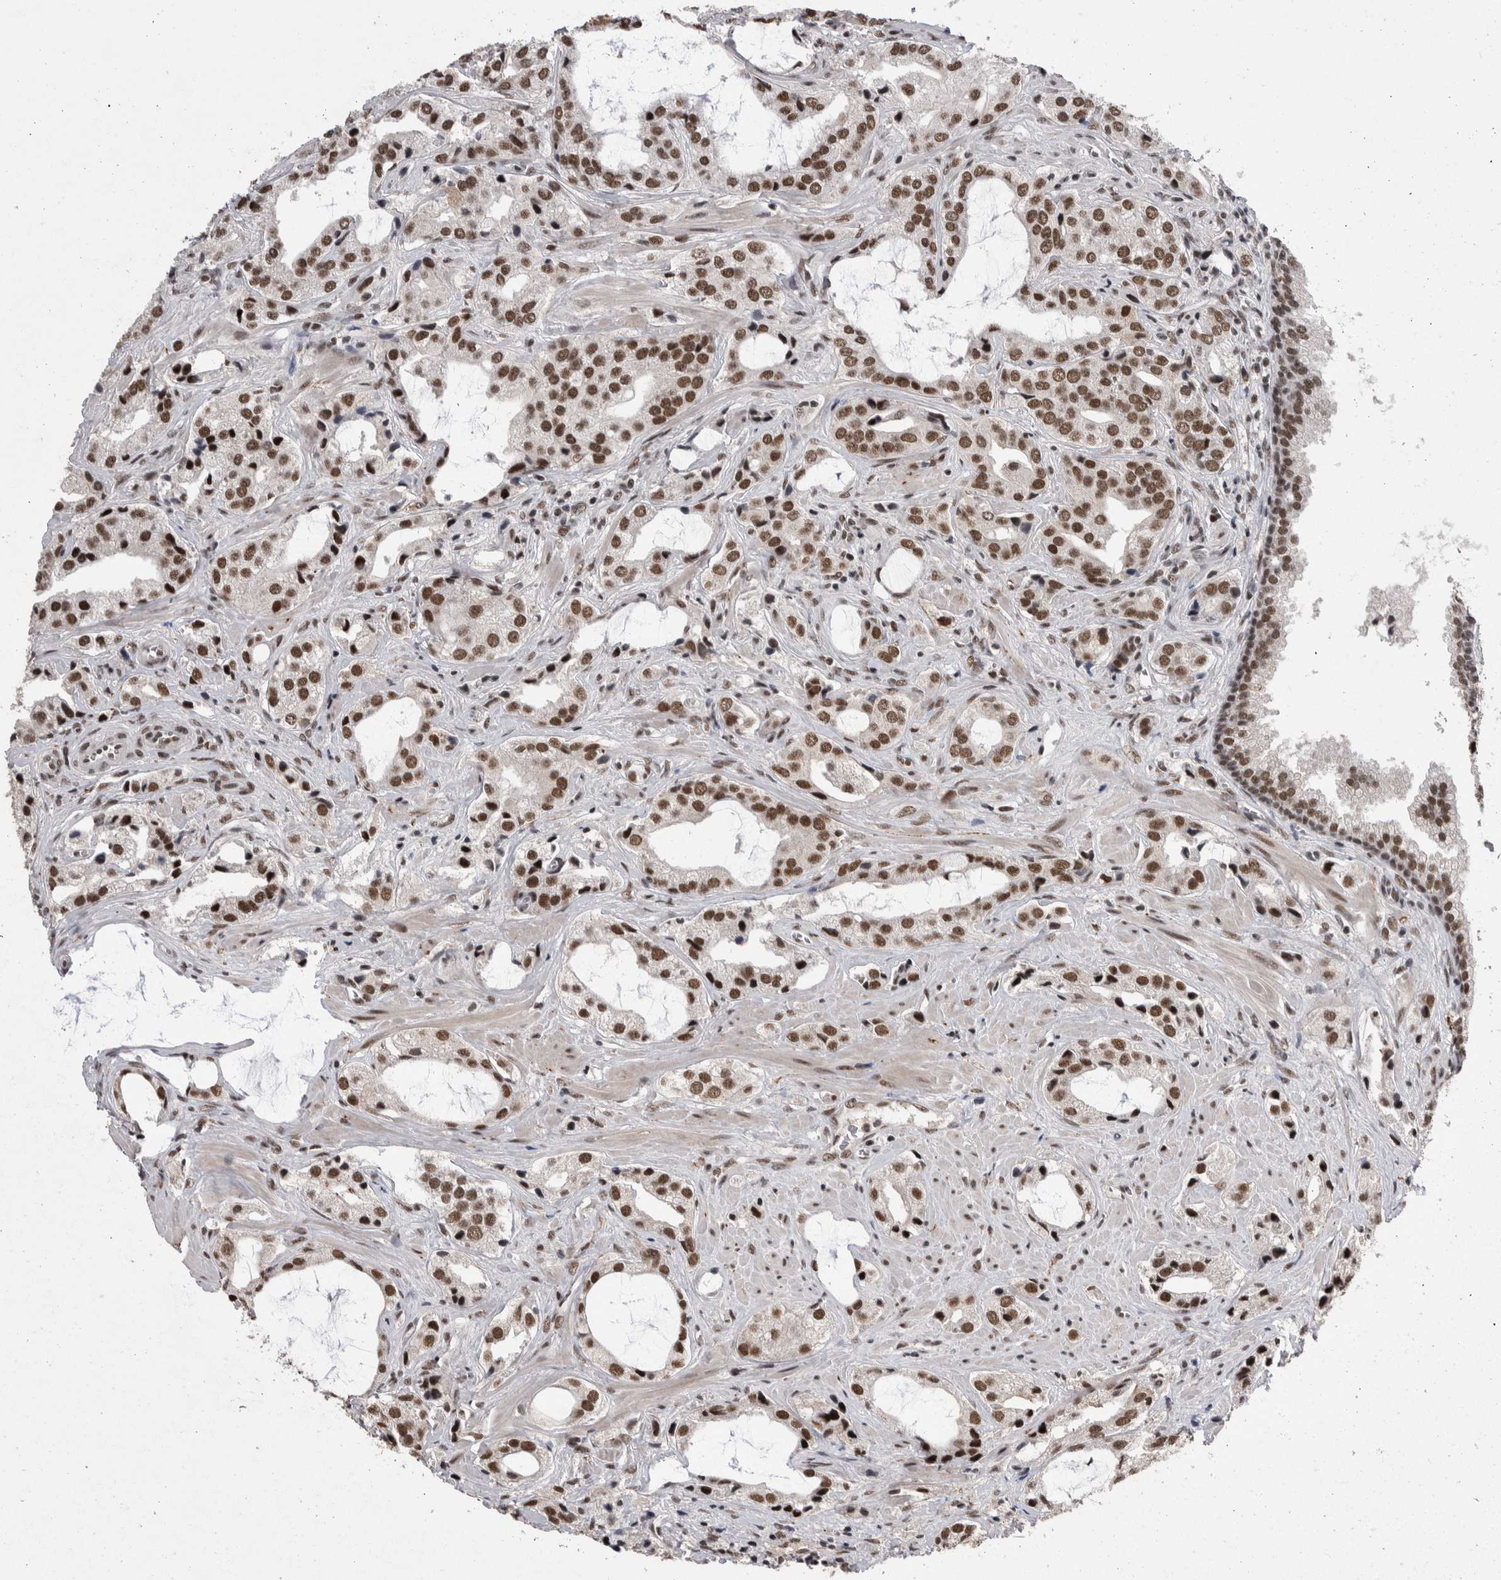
{"staining": {"intensity": "moderate", "quantity": ">75%", "location": "nuclear"}, "tissue": "prostate cancer", "cell_type": "Tumor cells", "image_type": "cancer", "snomed": [{"axis": "morphology", "description": "Adenocarcinoma, High grade"}, {"axis": "topography", "description": "Prostate"}], "caption": "IHC (DAB) staining of human prostate cancer (adenocarcinoma (high-grade)) demonstrates moderate nuclear protein expression in approximately >75% of tumor cells.", "gene": "DMTF1", "patient": {"sex": "male", "age": 66}}